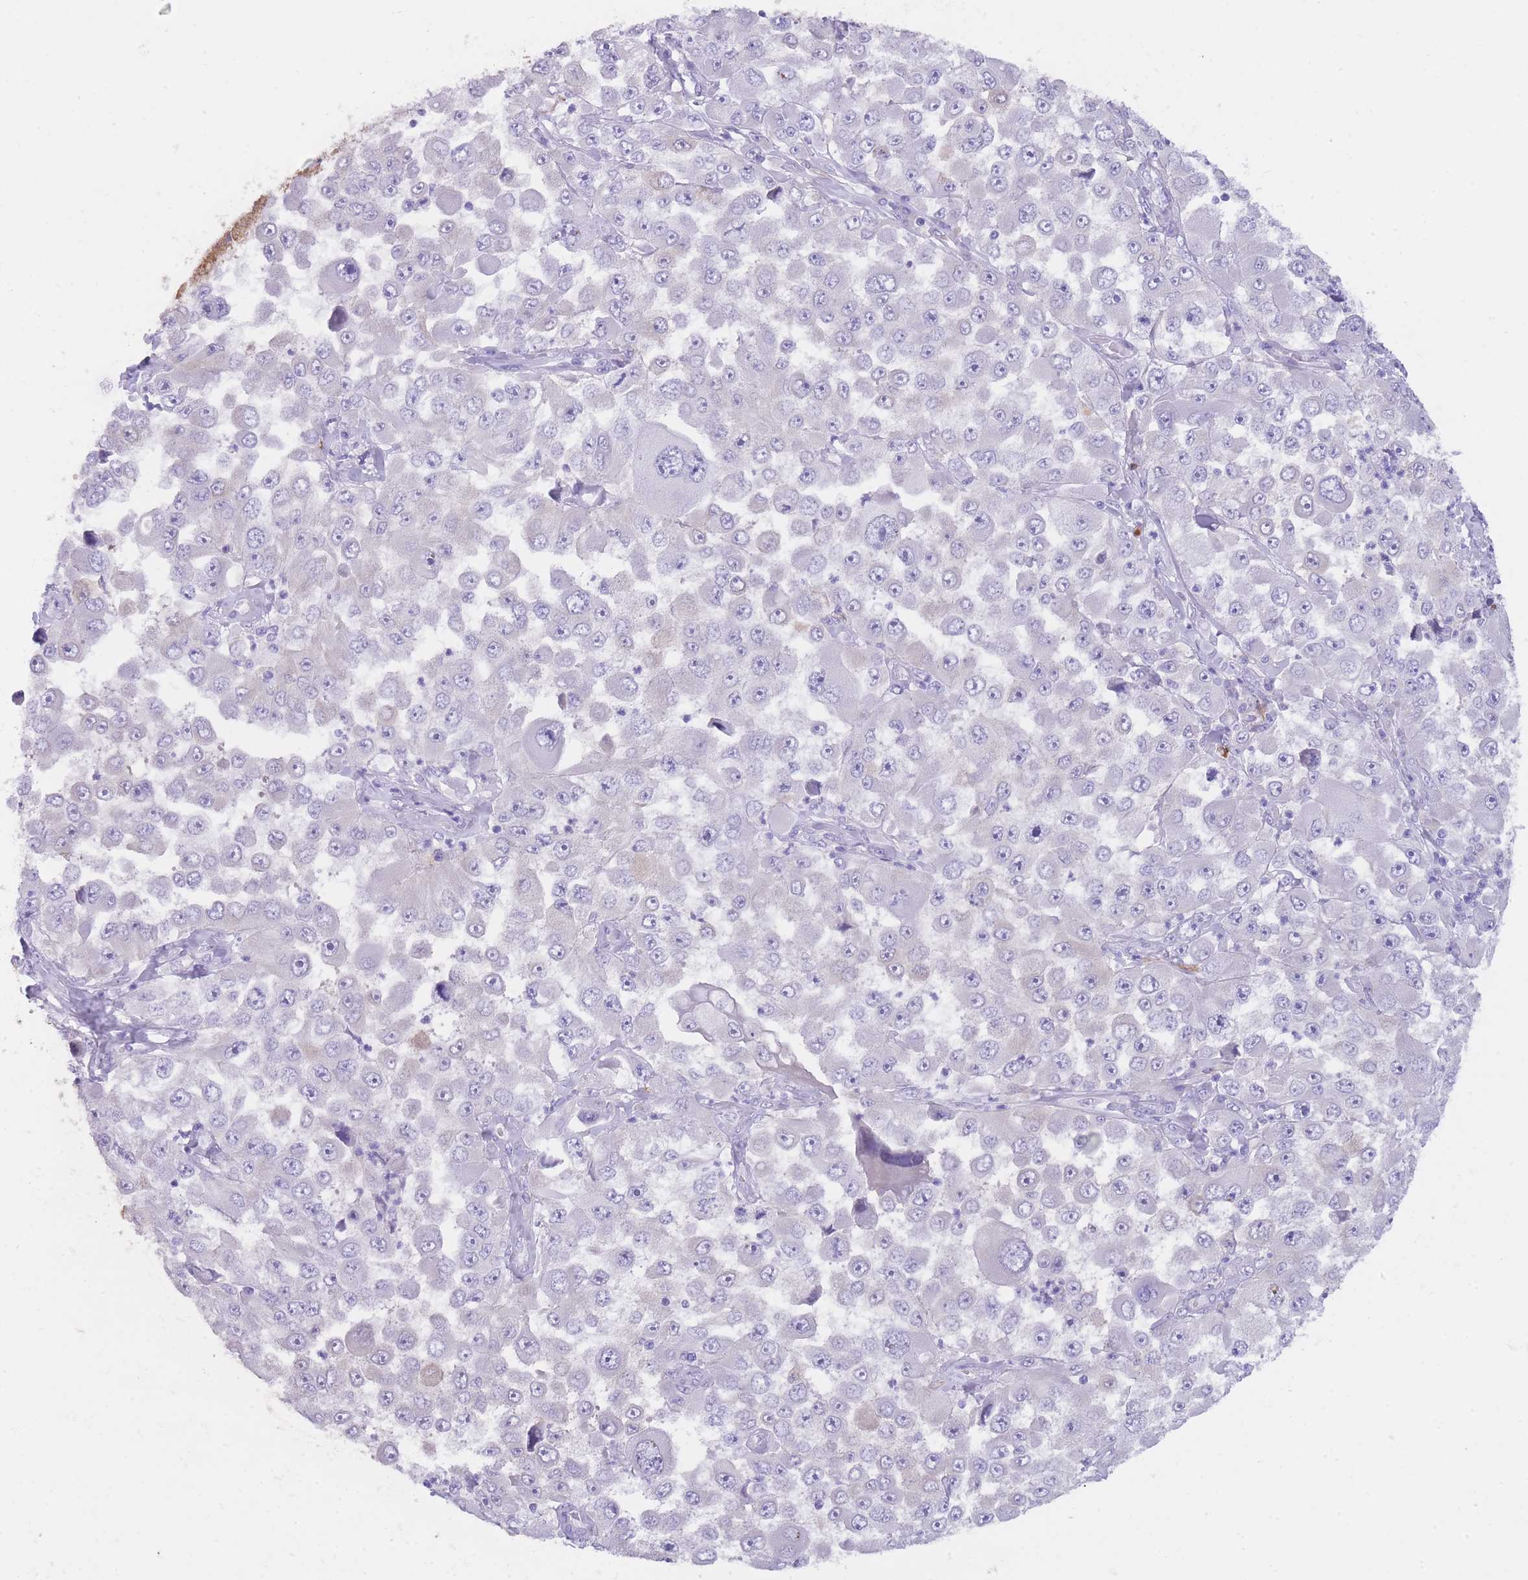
{"staining": {"intensity": "negative", "quantity": "none", "location": "none"}, "tissue": "melanoma", "cell_type": "Tumor cells", "image_type": "cancer", "snomed": [{"axis": "morphology", "description": "Malignant melanoma, Metastatic site"}, {"axis": "topography", "description": "Lymph node"}], "caption": "This histopathology image is of malignant melanoma (metastatic site) stained with immunohistochemistry (IHC) to label a protein in brown with the nuclei are counter-stained blue. There is no staining in tumor cells. The staining was performed using DAB (3,3'-diaminobenzidine) to visualize the protein expression in brown, while the nuclei were stained in blue with hematoxylin (Magnification: 20x).", "gene": "QTRT1", "patient": {"sex": "male", "age": 62}}